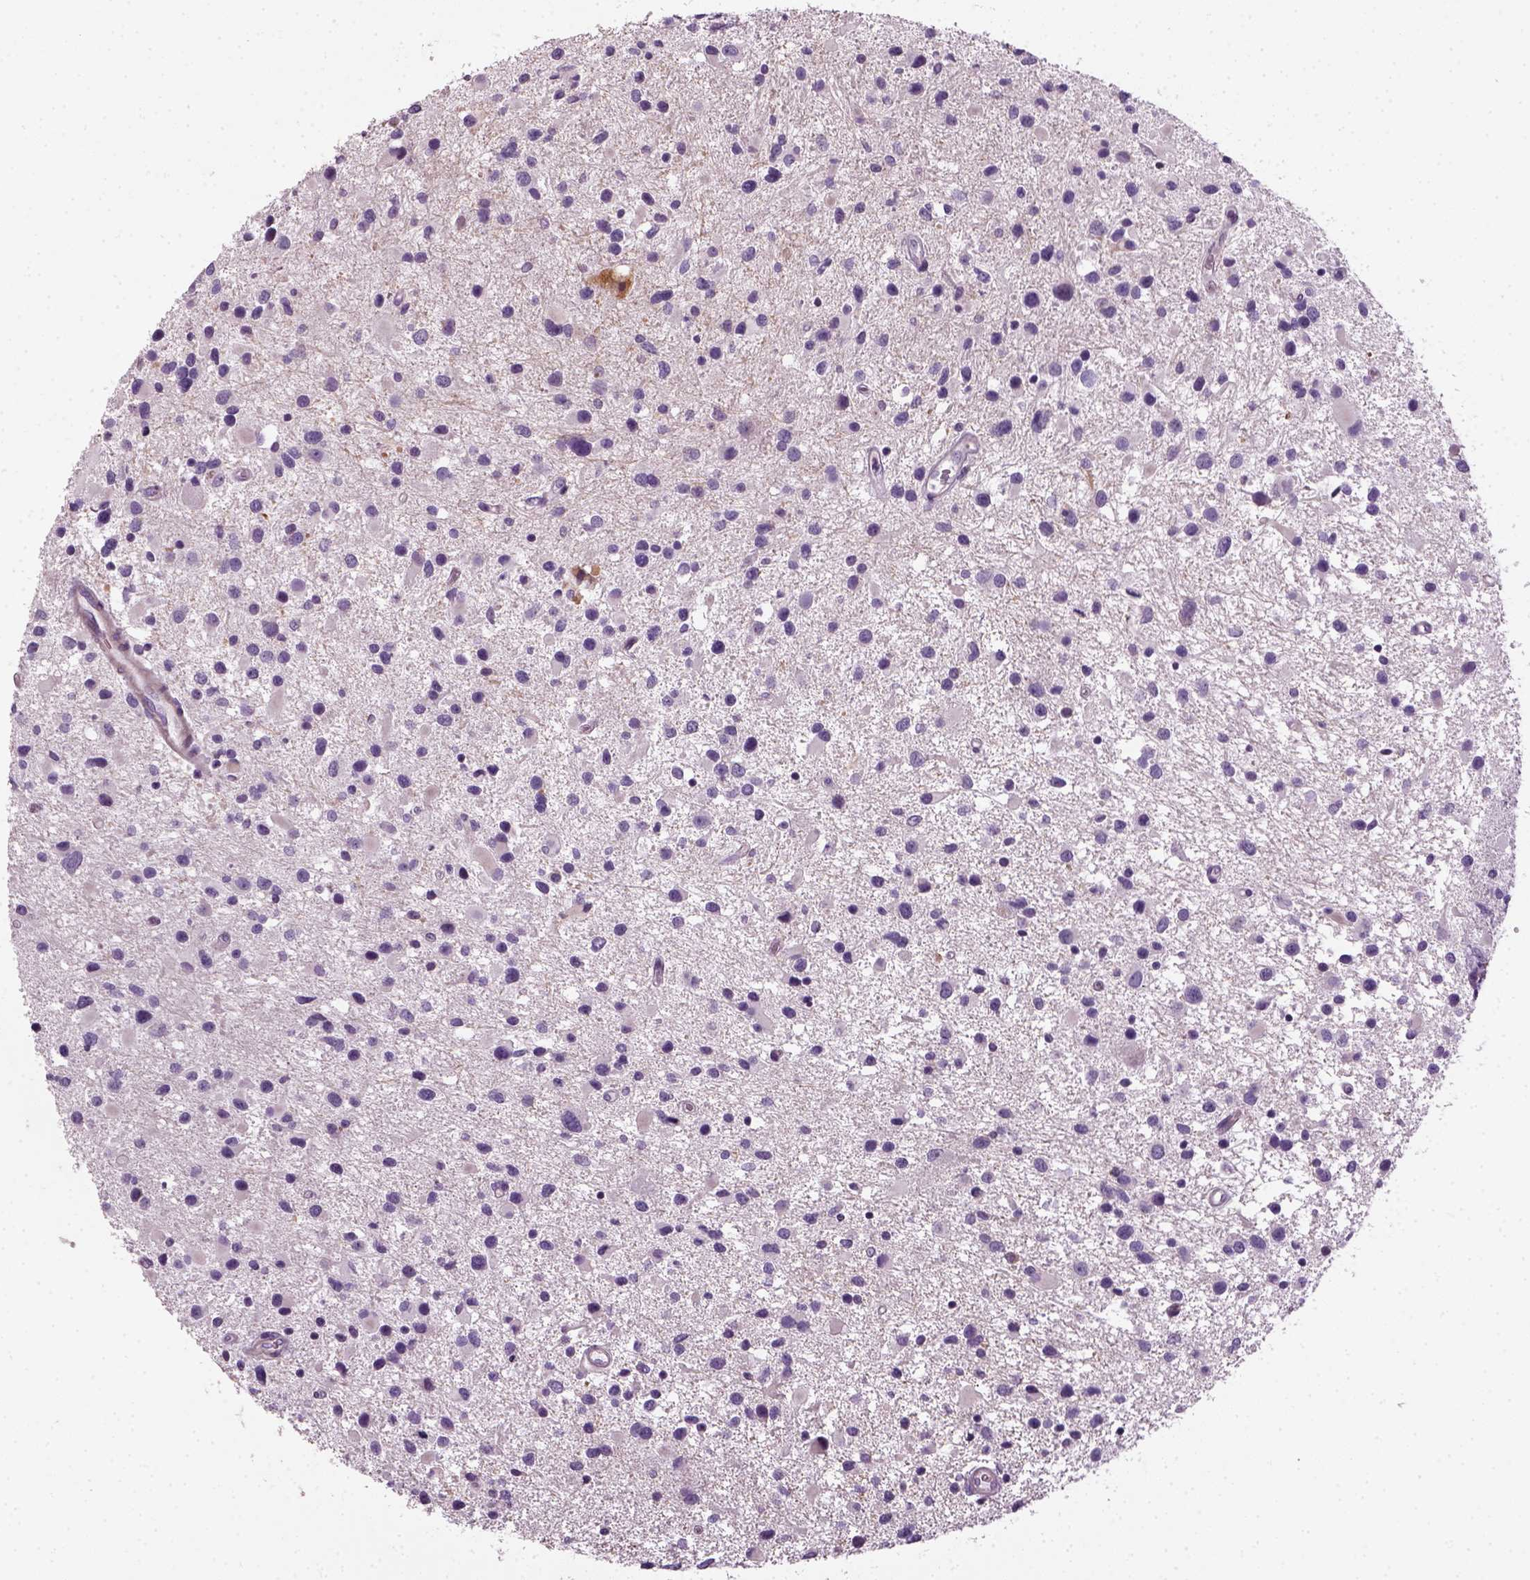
{"staining": {"intensity": "negative", "quantity": "none", "location": "none"}, "tissue": "glioma", "cell_type": "Tumor cells", "image_type": "cancer", "snomed": [{"axis": "morphology", "description": "Glioma, malignant, Low grade"}, {"axis": "topography", "description": "Brain"}], "caption": "Human glioma stained for a protein using IHC displays no staining in tumor cells.", "gene": "ELOVL3", "patient": {"sex": "female", "age": 32}}